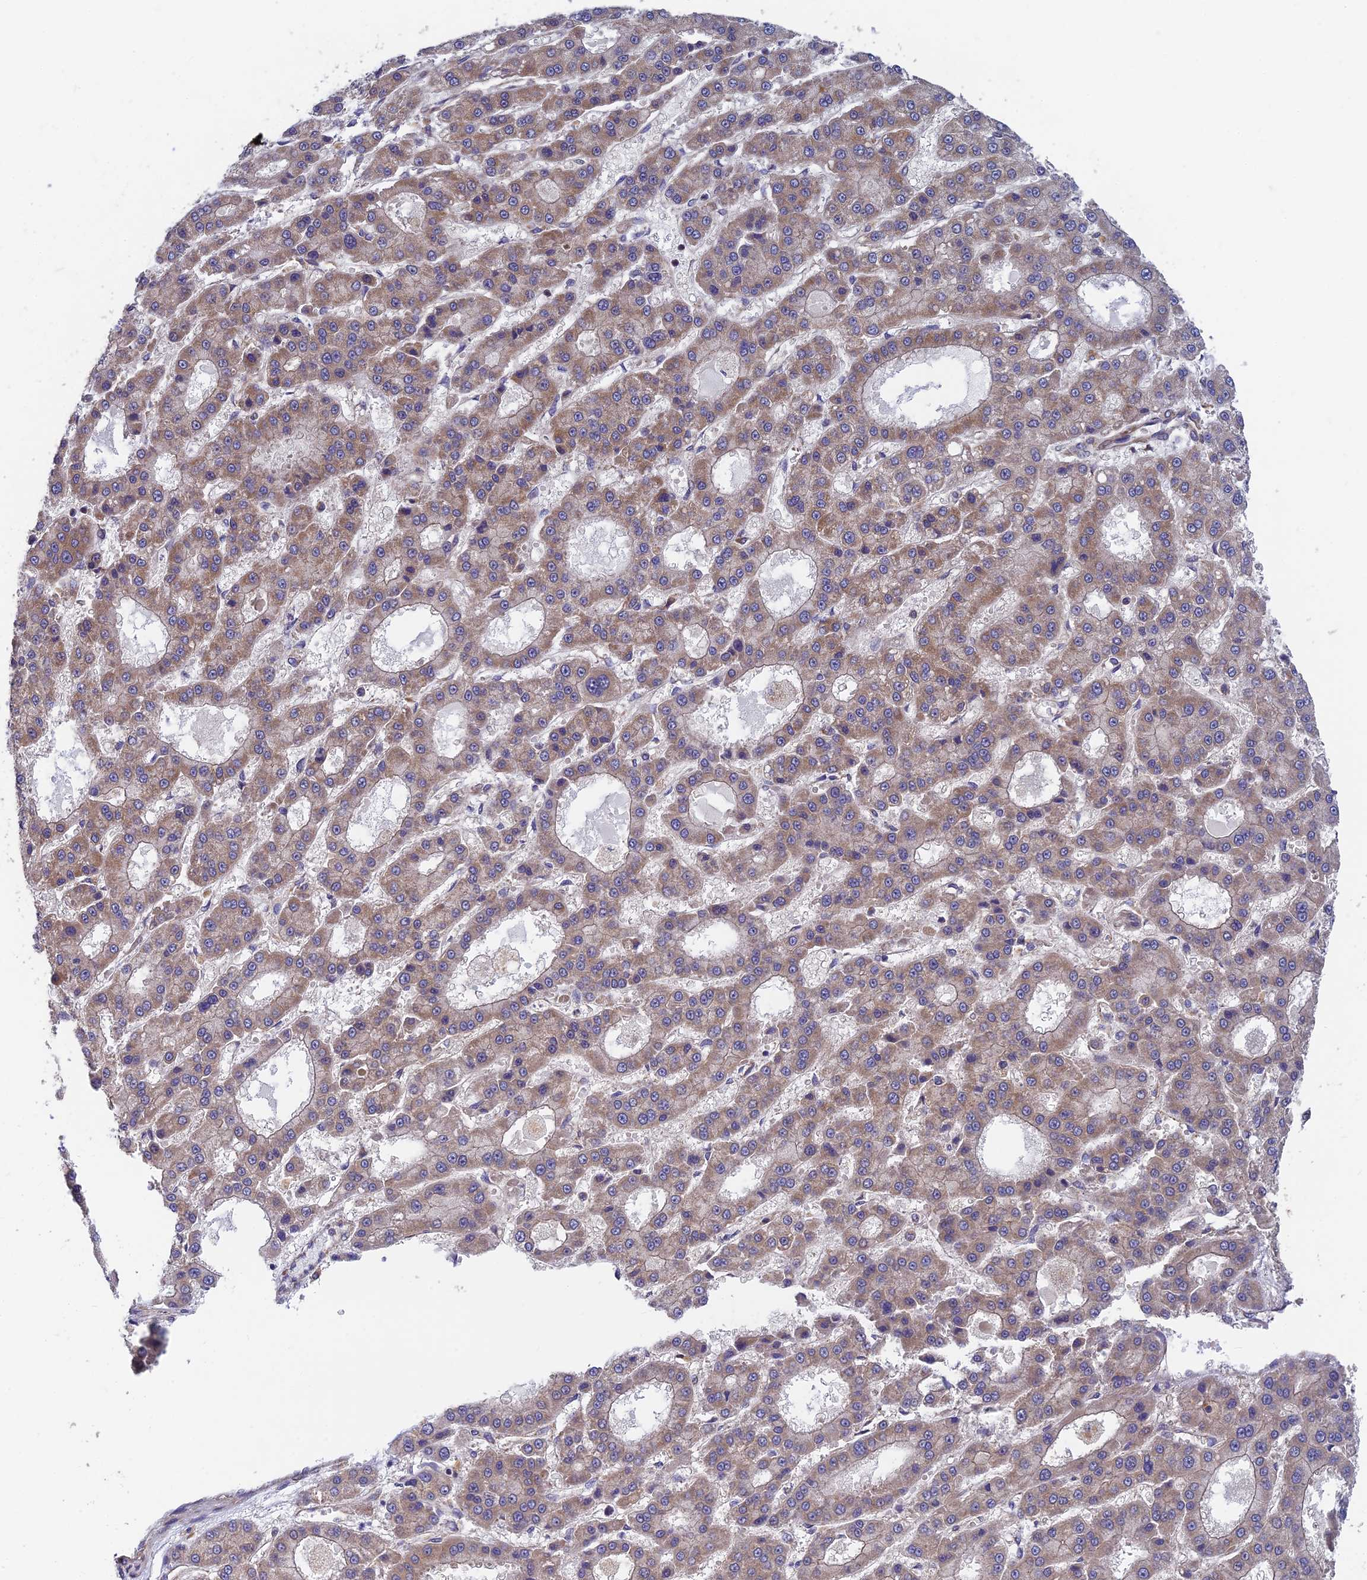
{"staining": {"intensity": "weak", "quantity": ">75%", "location": "cytoplasmic/membranous"}, "tissue": "liver cancer", "cell_type": "Tumor cells", "image_type": "cancer", "snomed": [{"axis": "morphology", "description": "Carcinoma, Hepatocellular, NOS"}, {"axis": "topography", "description": "Liver"}], "caption": "Liver hepatocellular carcinoma tissue displays weak cytoplasmic/membranous expression in about >75% of tumor cells, visualized by immunohistochemistry.", "gene": "MRPS9", "patient": {"sex": "male", "age": 70}}